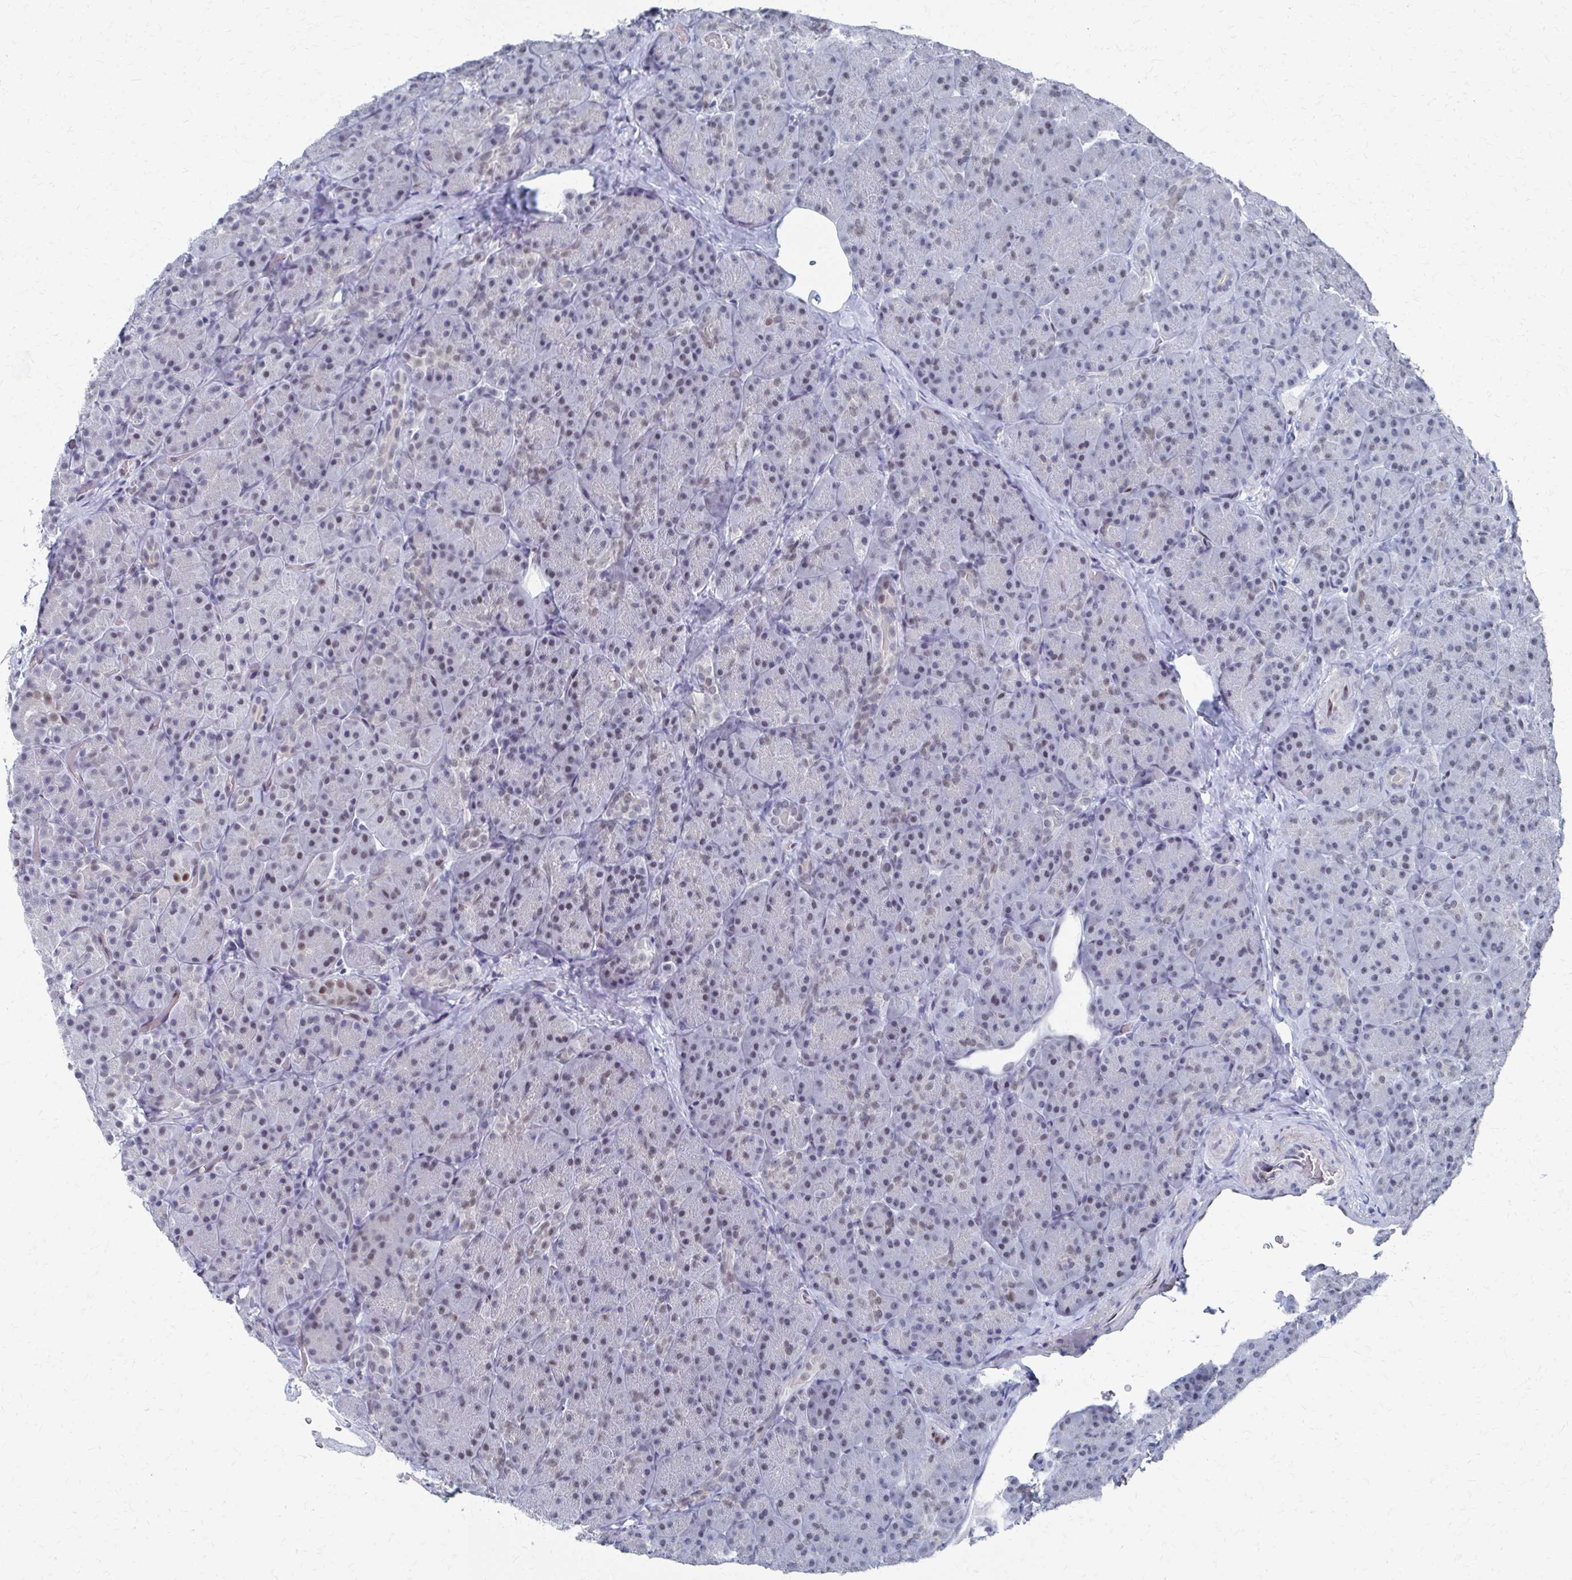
{"staining": {"intensity": "moderate", "quantity": "25%-75%", "location": "nuclear"}, "tissue": "pancreas", "cell_type": "Exocrine glandular cells", "image_type": "normal", "snomed": [{"axis": "morphology", "description": "Normal tissue, NOS"}, {"axis": "topography", "description": "Pancreas"}], "caption": "An image of human pancreas stained for a protein displays moderate nuclear brown staining in exocrine glandular cells.", "gene": "CDIN1", "patient": {"sex": "male", "age": 57}}